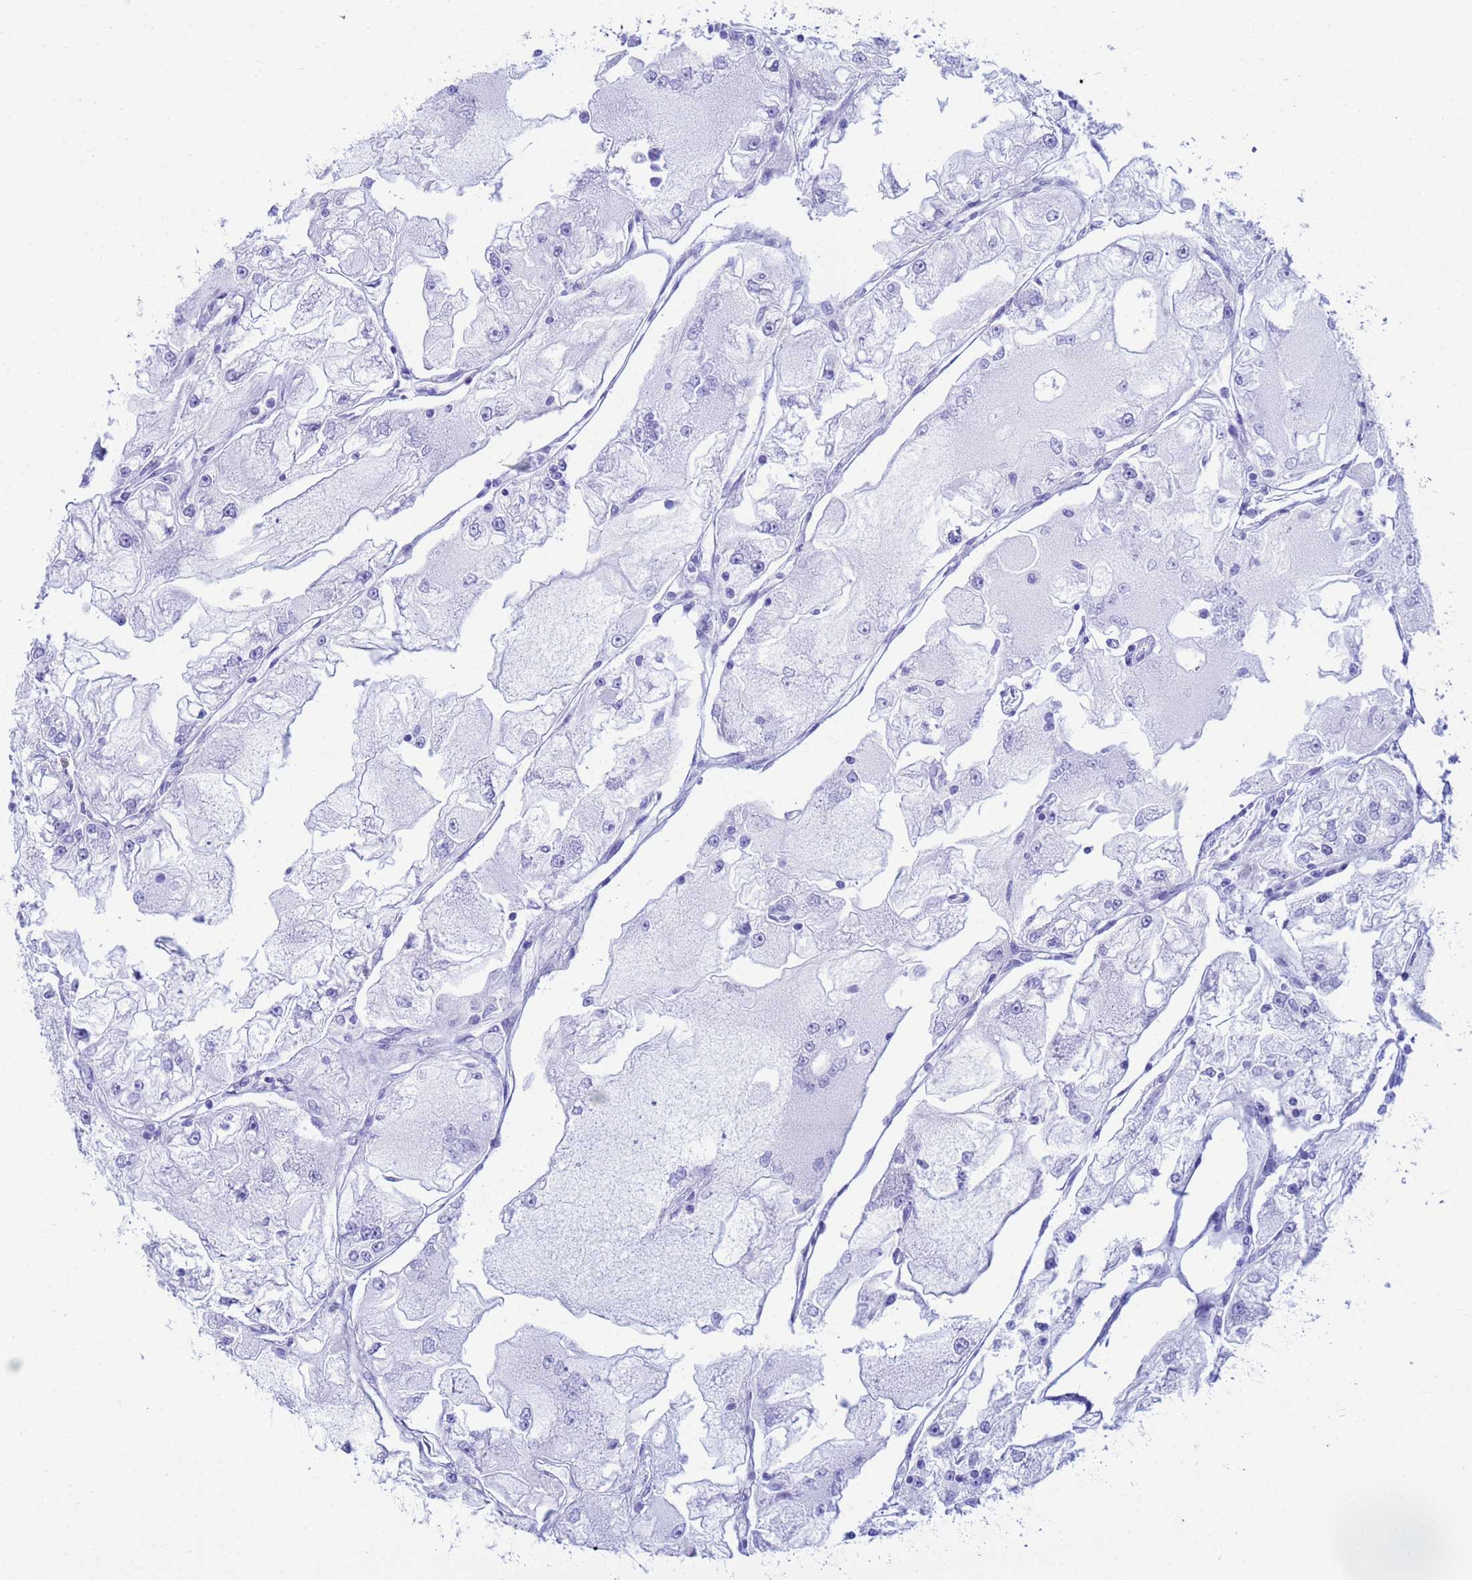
{"staining": {"intensity": "negative", "quantity": "none", "location": "none"}, "tissue": "renal cancer", "cell_type": "Tumor cells", "image_type": "cancer", "snomed": [{"axis": "morphology", "description": "Adenocarcinoma, NOS"}, {"axis": "topography", "description": "Kidney"}], "caption": "A high-resolution photomicrograph shows immunohistochemistry (IHC) staining of renal adenocarcinoma, which shows no significant expression in tumor cells.", "gene": "AQP12A", "patient": {"sex": "female", "age": 72}}